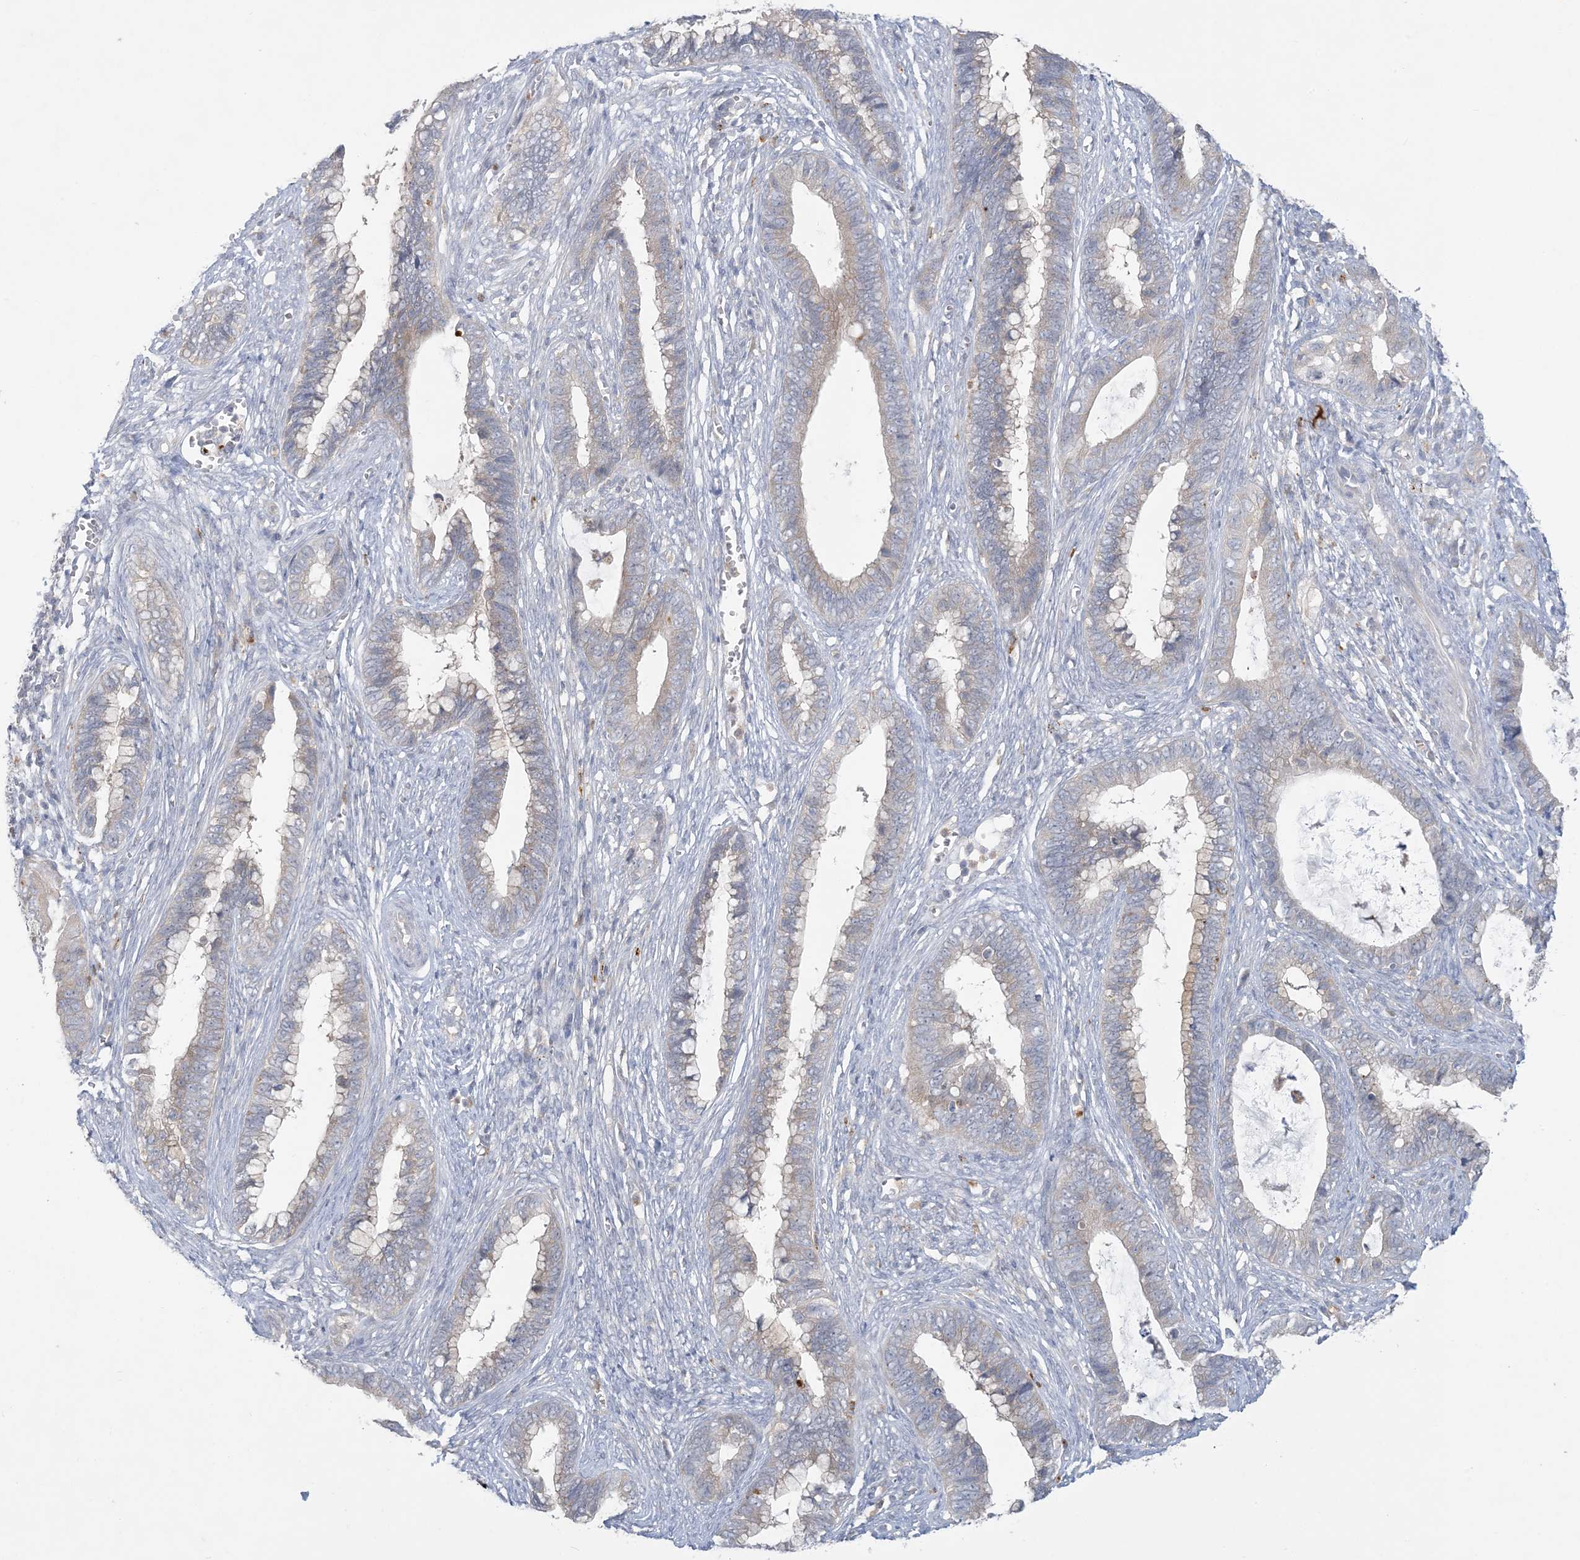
{"staining": {"intensity": "negative", "quantity": "none", "location": "none"}, "tissue": "cervical cancer", "cell_type": "Tumor cells", "image_type": "cancer", "snomed": [{"axis": "morphology", "description": "Adenocarcinoma, NOS"}, {"axis": "topography", "description": "Cervix"}], "caption": "Immunohistochemistry (IHC) image of human adenocarcinoma (cervical) stained for a protein (brown), which demonstrates no staining in tumor cells.", "gene": "KIF3A", "patient": {"sex": "female", "age": 44}}